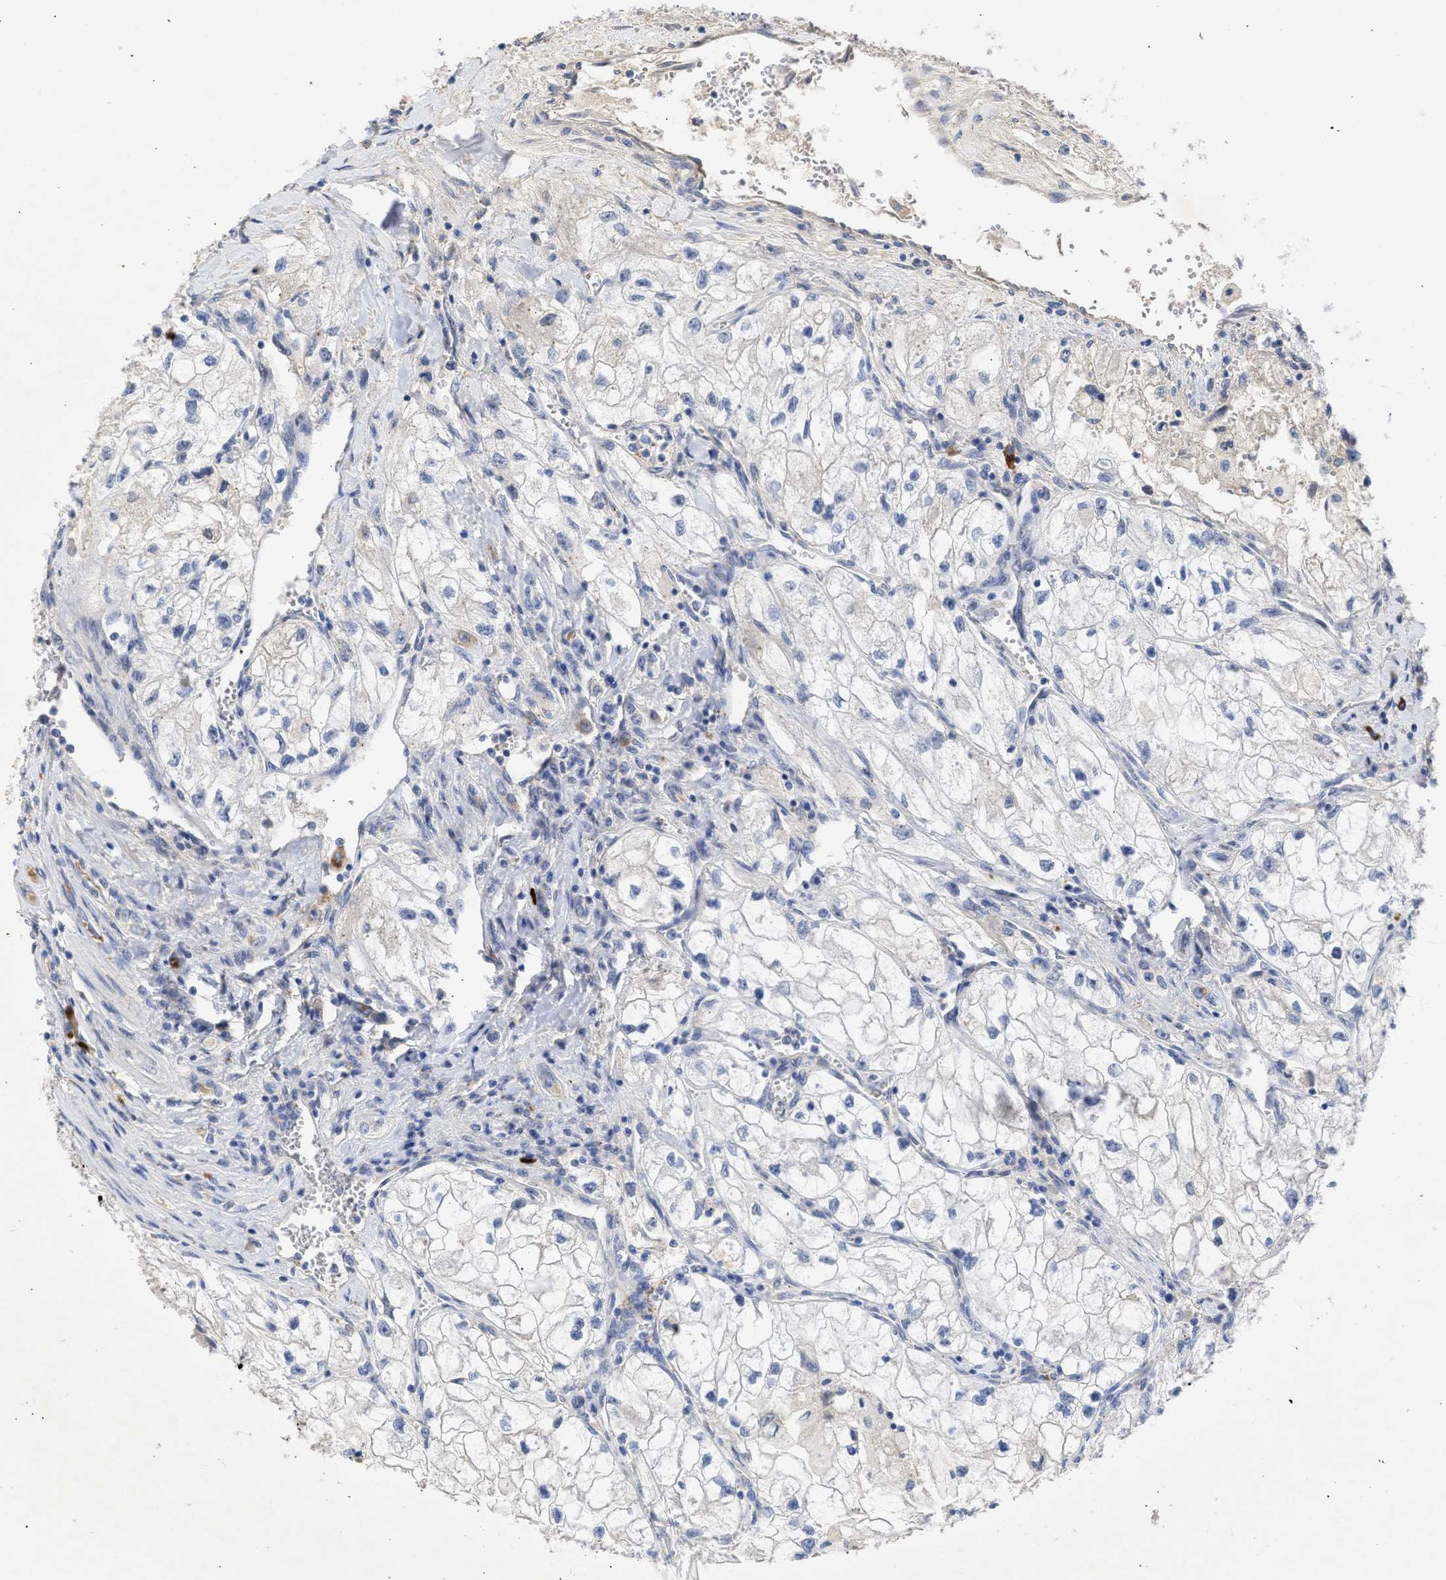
{"staining": {"intensity": "negative", "quantity": "none", "location": "none"}, "tissue": "renal cancer", "cell_type": "Tumor cells", "image_type": "cancer", "snomed": [{"axis": "morphology", "description": "Adenocarcinoma, NOS"}, {"axis": "topography", "description": "Kidney"}], "caption": "Adenocarcinoma (renal) was stained to show a protein in brown. There is no significant positivity in tumor cells.", "gene": "ARHGEF4", "patient": {"sex": "female", "age": 70}}